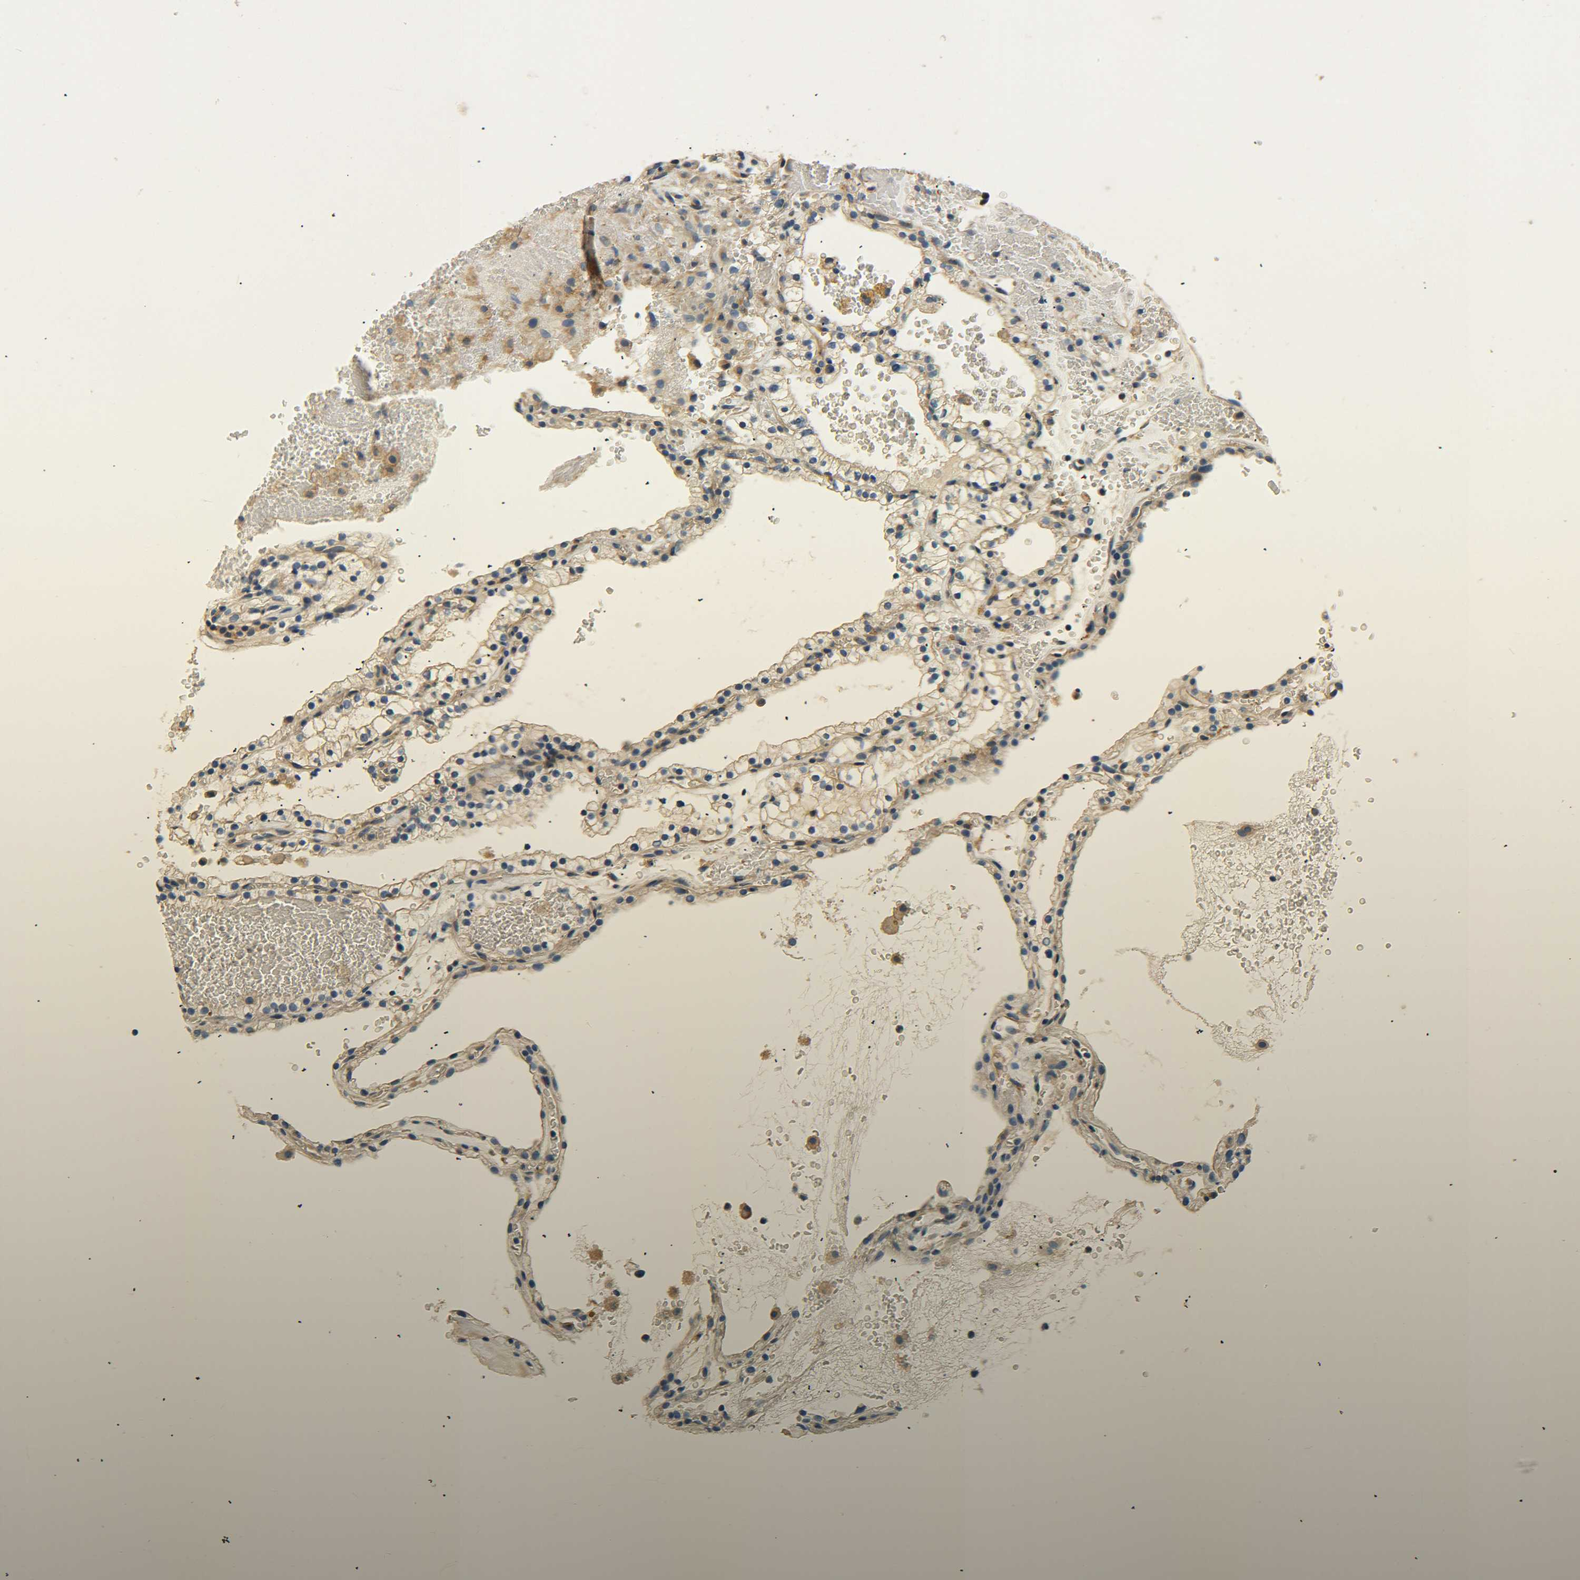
{"staining": {"intensity": "weak", "quantity": ">75%", "location": "cytoplasmic/membranous"}, "tissue": "renal cancer", "cell_type": "Tumor cells", "image_type": "cancer", "snomed": [{"axis": "morphology", "description": "Neoplasm, malignant, NOS"}, {"axis": "topography", "description": "Kidney"}], "caption": "Immunohistochemical staining of renal malignant neoplasm demonstrates low levels of weak cytoplasmic/membranous protein staining in about >75% of tumor cells. (Stains: DAB (3,3'-diaminobenzidine) in brown, nuclei in blue, Microscopy: brightfield microscopy at high magnification).", "gene": "LRCH3", "patient": {"sex": "male", "age": 28}}